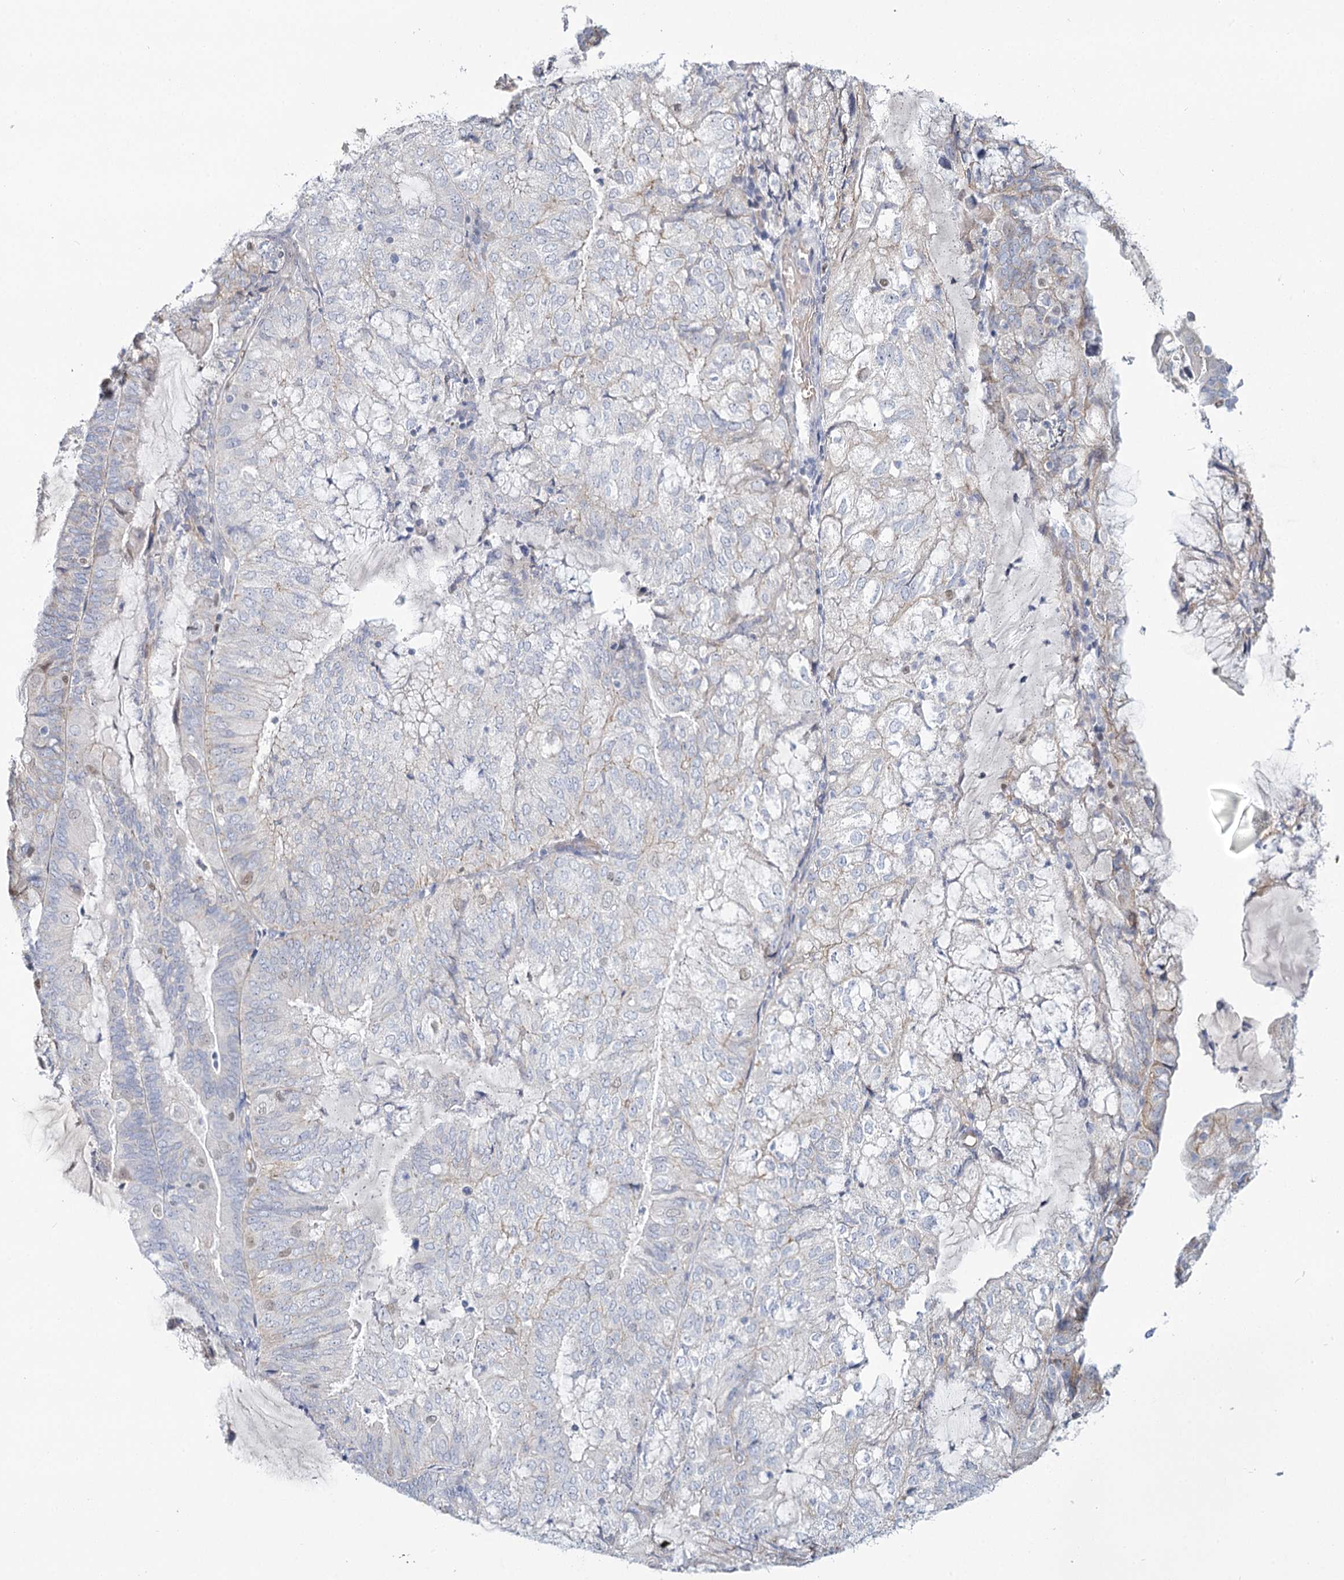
{"staining": {"intensity": "negative", "quantity": "none", "location": "none"}, "tissue": "endometrial cancer", "cell_type": "Tumor cells", "image_type": "cancer", "snomed": [{"axis": "morphology", "description": "Adenocarcinoma, NOS"}, {"axis": "topography", "description": "Endometrium"}], "caption": "Immunohistochemical staining of adenocarcinoma (endometrial) exhibits no significant staining in tumor cells.", "gene": "IGSF3", "patient": {"sex": "female", "age": 81}}